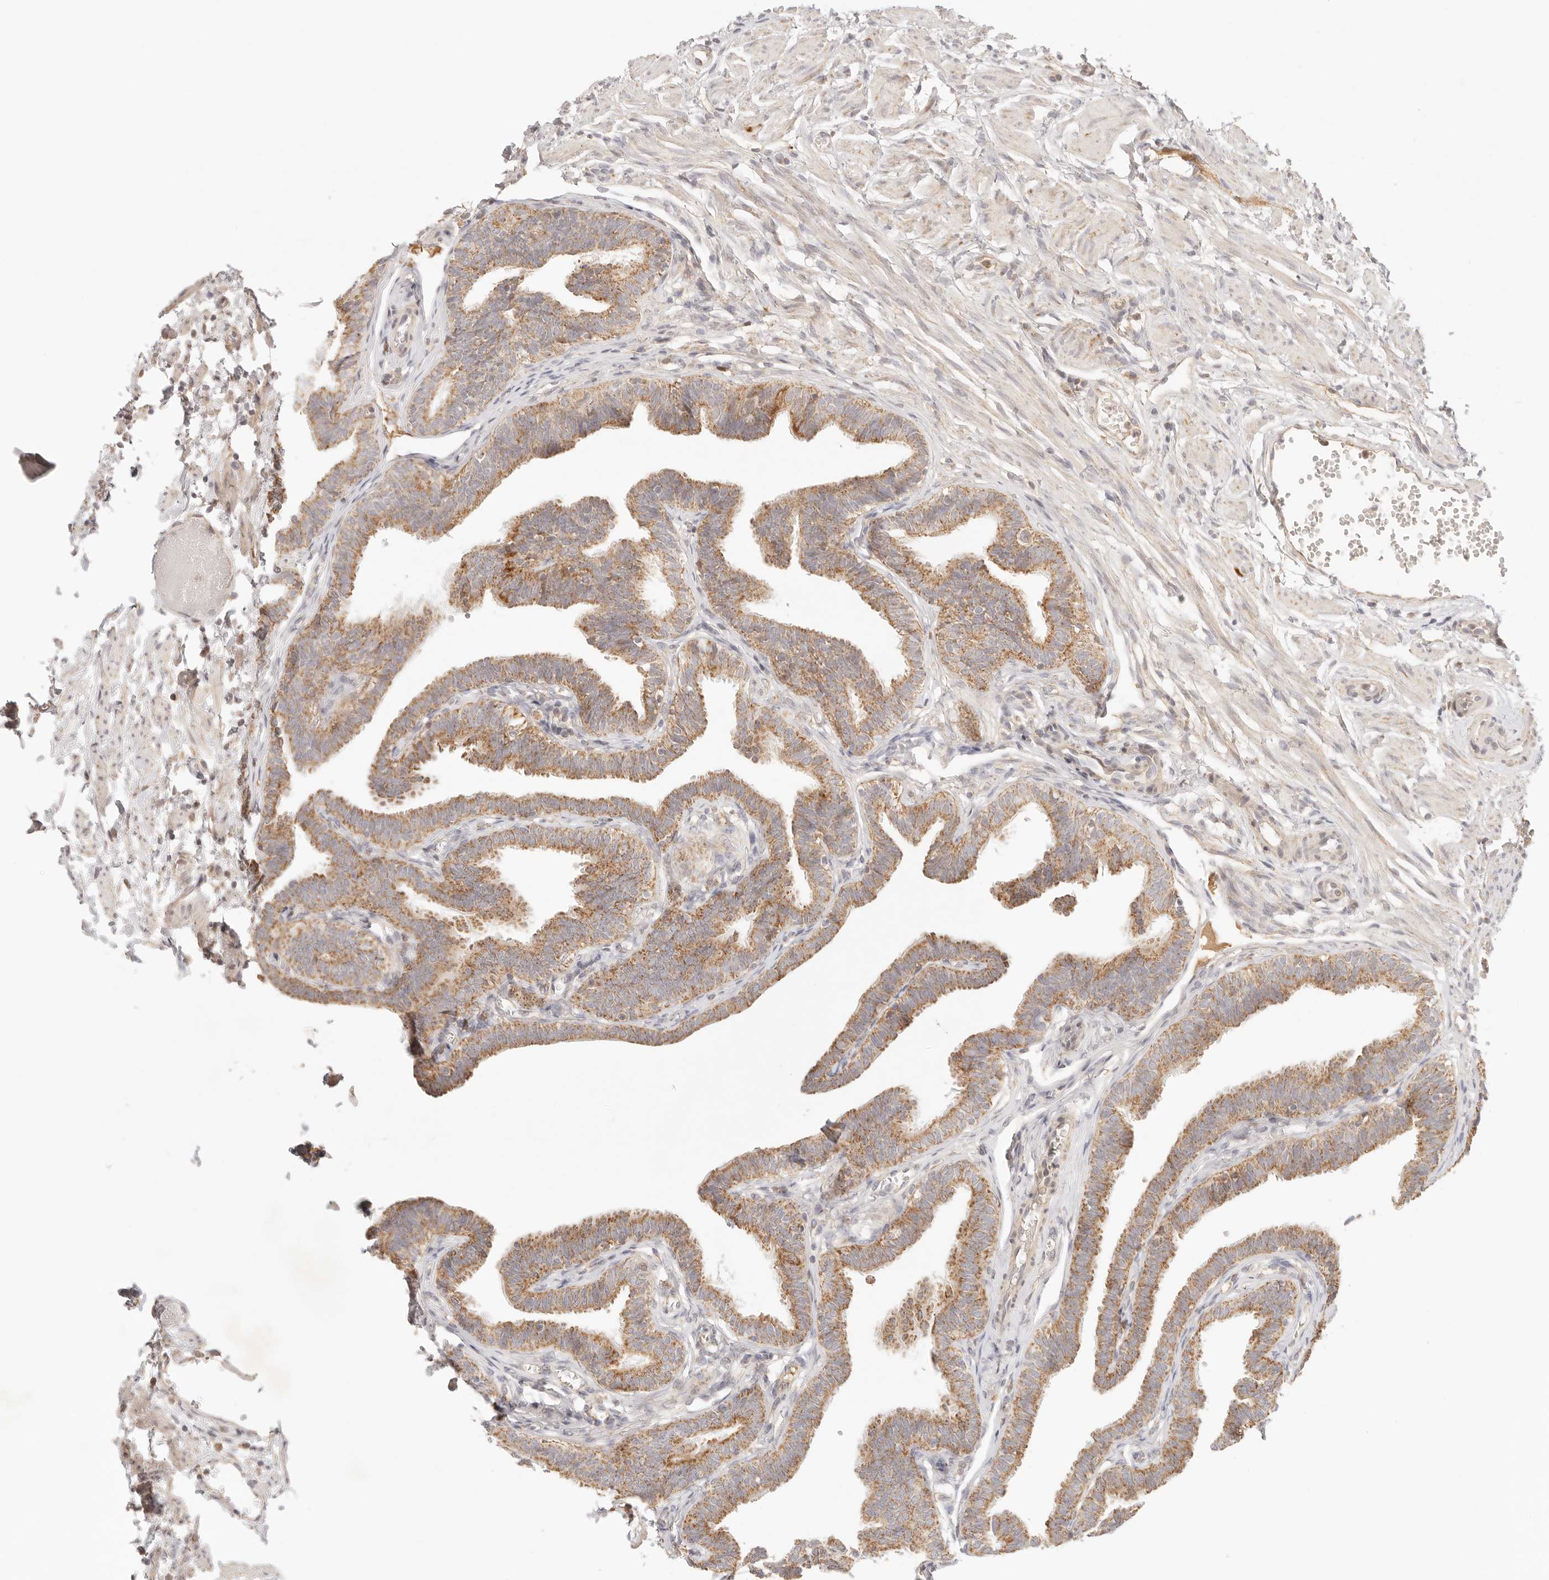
{"staining": {"intensity": "moderate", "quantity": ">75%", "location": "cytoplasmic/membranous"}, "tissue": "fallopian tube", "cell_type": "Glandular cells", "image_type": "normal", "snomed": [{"axis": "morphology", "description": "Normal tissue, NOS"}, {"axis": "topography", "description": "Fallopian tube"}, {"axis": "topography", "description": "Ovary"}], "caption": "Immunohistochemical staining of benign human fallopian tube shows medium levels of moderate cytoplasmic/membranous expression in about >75% of glandular cells.", "gene": "COA6", "patient": {"sex": "female", "age": 23}}